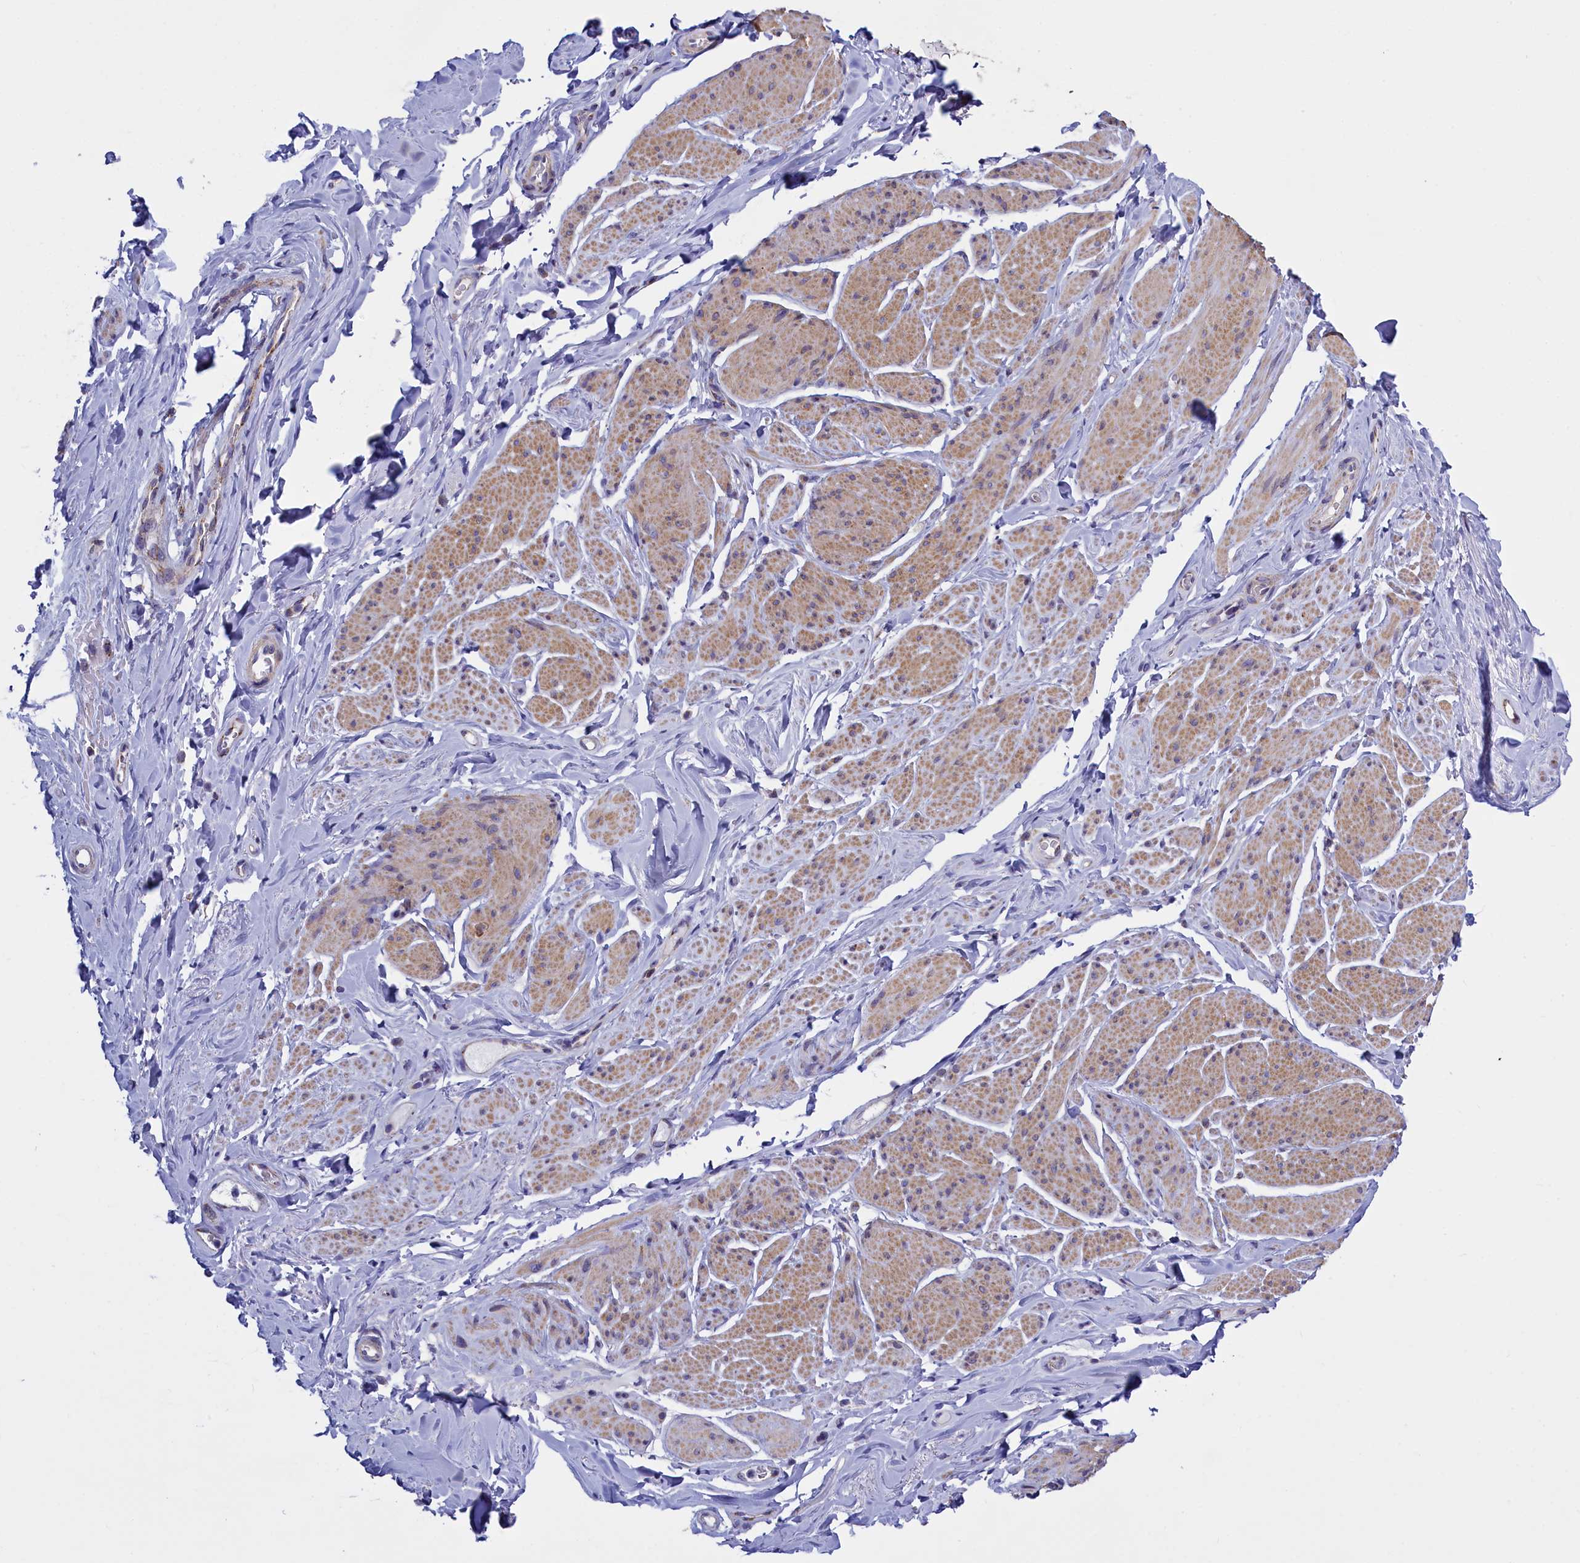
{"staining": {"intensity": "moderate", "quantity": "25%-75%", "location": "cytoplasmic/membranous"}, "tissue": "smooth muscle", "cell_type": "Smooth muscle cells", "image_type": "normal", "snomed": [{"axis": "morphology", "description": "Normal tissue, NOS"}, {"axis": "topography", "description": "Smooth muscle"}, {"axis": "topography", "description": "Peripheral nerve tissue"}], "caption": "Smooth muscle stained for a protein reveals moderate cytoplasmic/membranous positivity in smooth muscle cells.", "gene": "IFT122", "patient": {"sex": "male", "age": 69}}